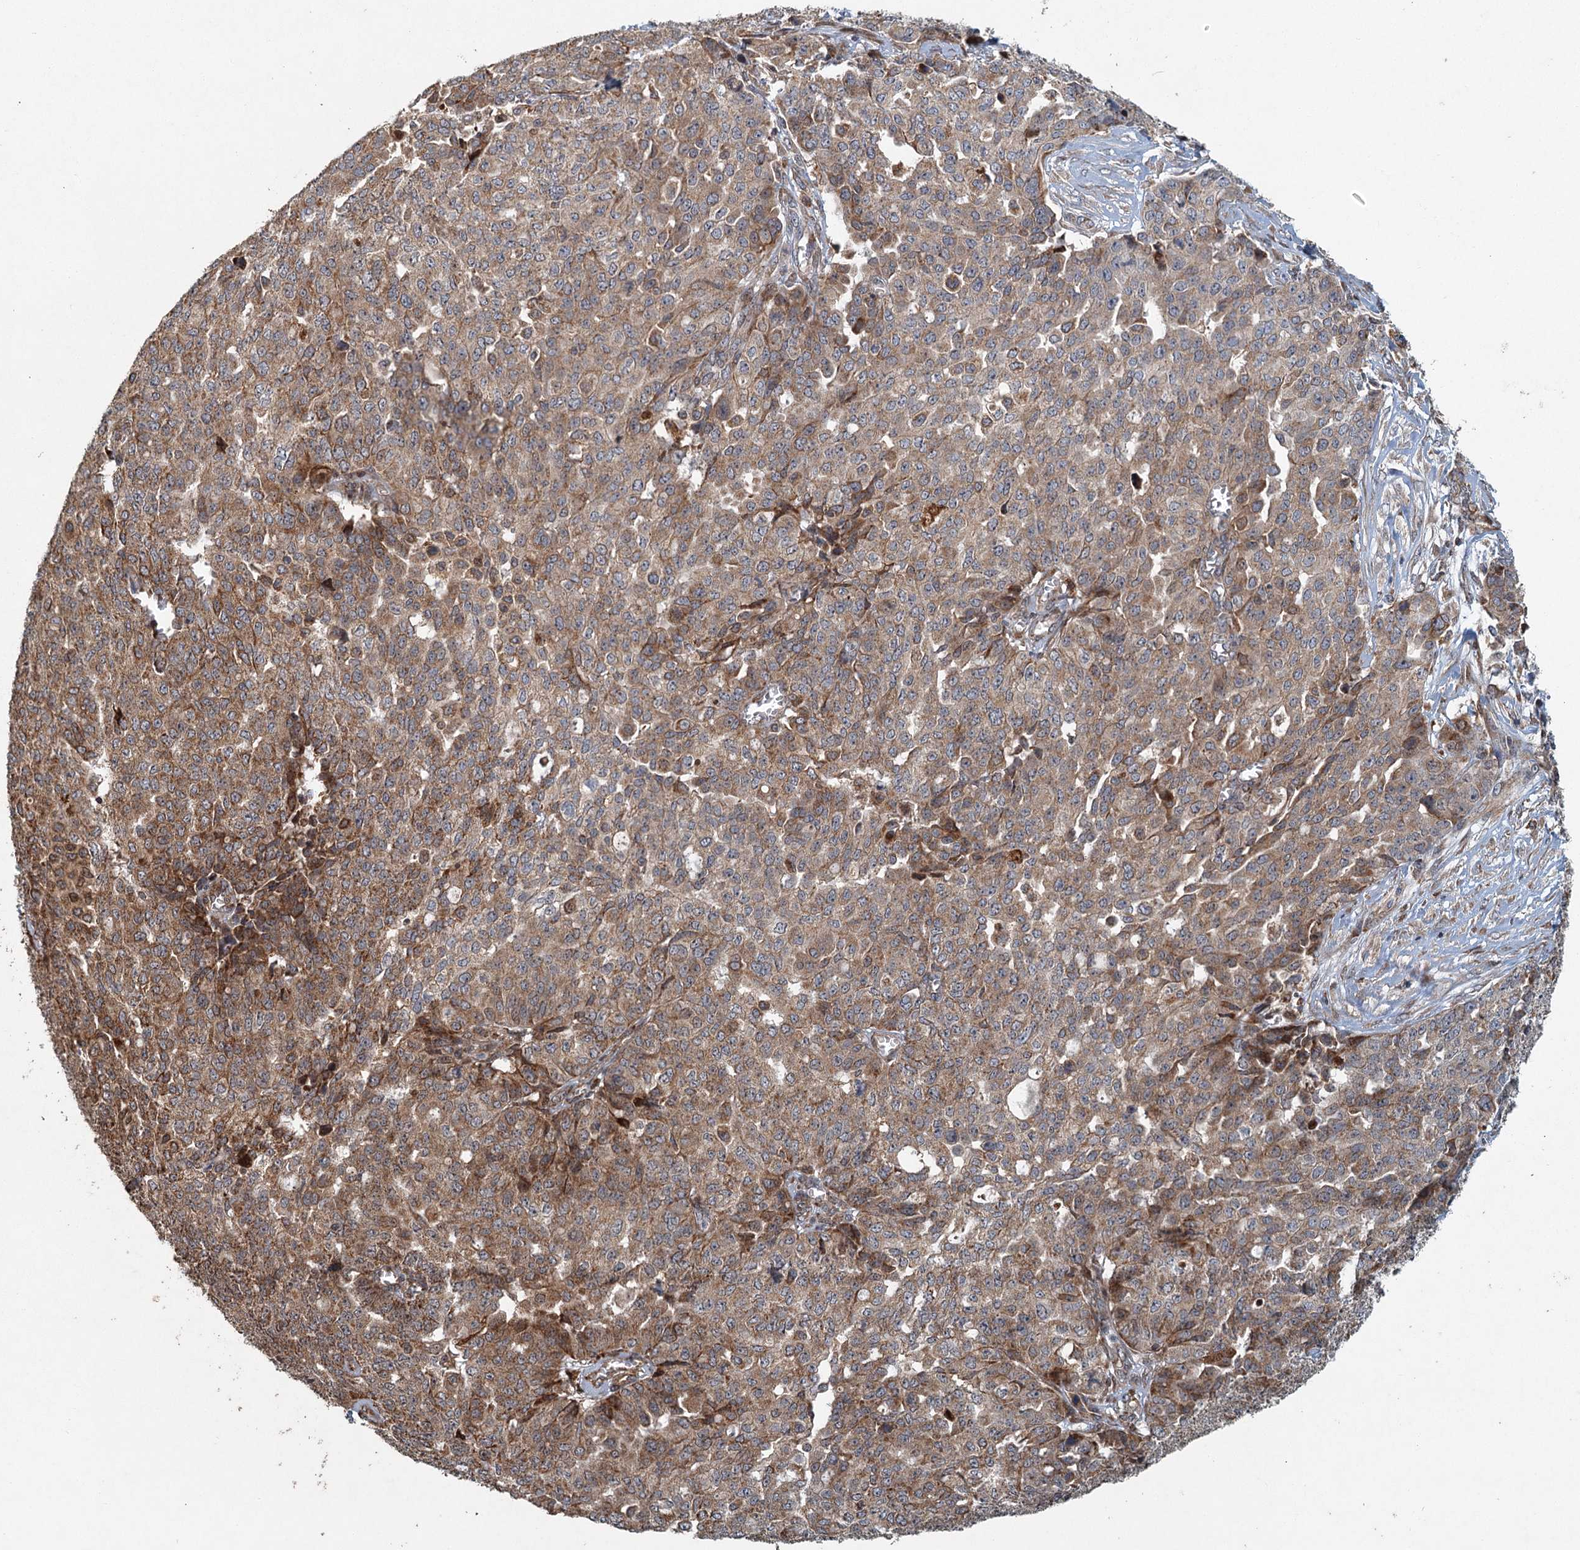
{"staining": {"intensity": "moderate", "quantity": ">75%", "location": "cytoplasmic/membranous"}, "tissue": "ovarian cancer", "cell_type": "Tumor cells", "image_type": "cancer", "snomed": [{"axis": "morphology", "description": "Cystadenocarcinoma, serous, NOS"}, {"axis": "topography", "description": "Soft tissue"}, {"axis": "topography", "description": "Ovary"}], "caption": "Protein analysis of ovarian cancer tissue shows moderate cytoplasmic/membranous expression in approximately >75% of tumor cells. (Stains: DAB (3,3'-diaminobenzidine) in brown, nuclei in blue, Microscopy: brightfield microscopy at high magnification).", "gene": "SRPX2", "patient": {"sex": "female", "age": 57}}